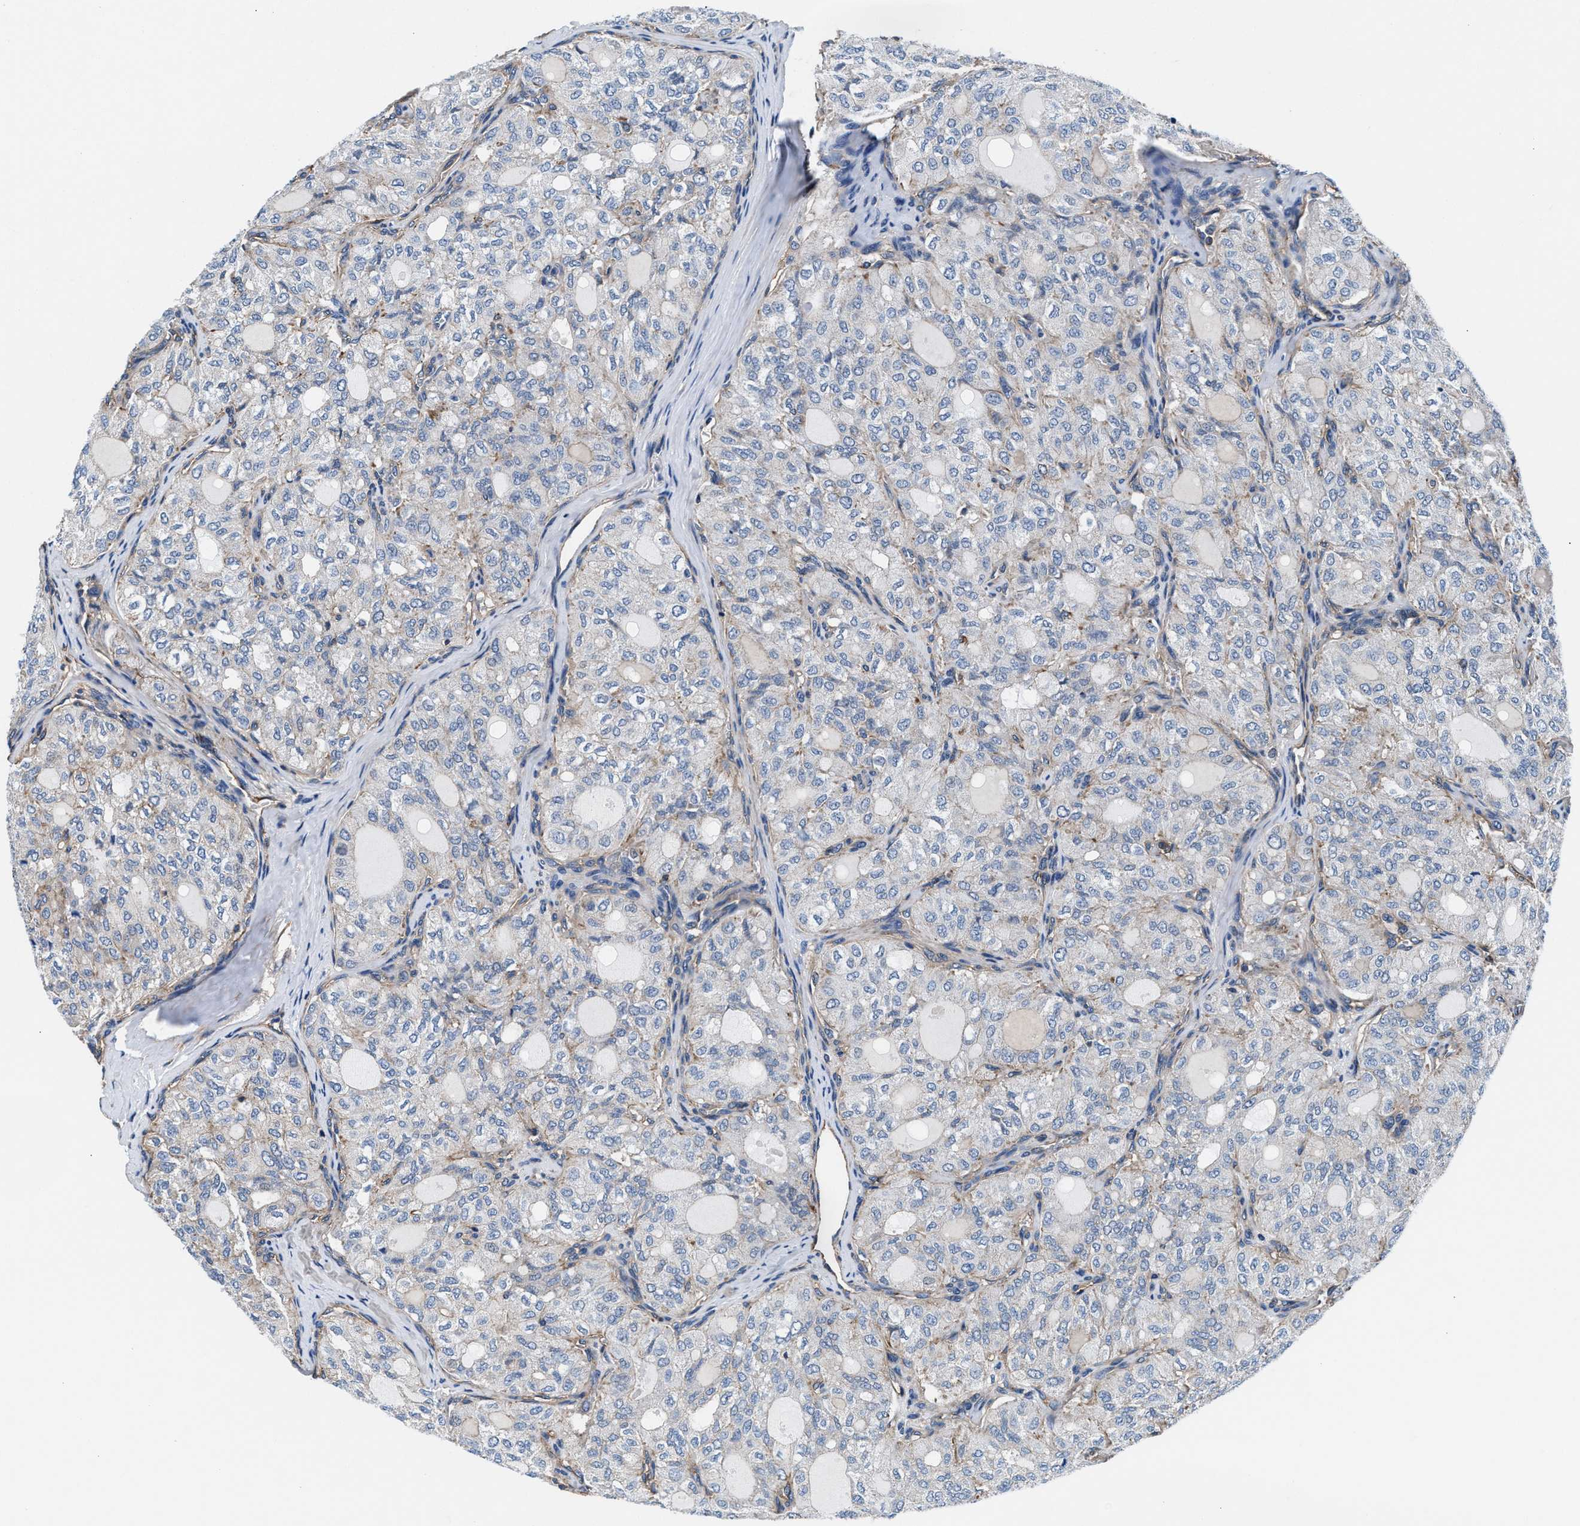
{"staining": {"intensity": "weak", "quantity": "<25%", "location": "cytoplasmic/membranous"}, "tissue": "thyroid cancer", "cell_type": "Tumor cells", "image_type": "cancer", "snomed": [{"axis": "morphology", "description": "Follicular adenoma carcinoma, NOS"}, {"axis": "topography", "description": "Thyroid gland"}], "caption": "Photomicrograph shows no significant protein positivity in tumor cells of follicular adenoma carcinoma (thyroid).", "gene": "NKTR", "patient": {"sex": "male", "age": 75}}